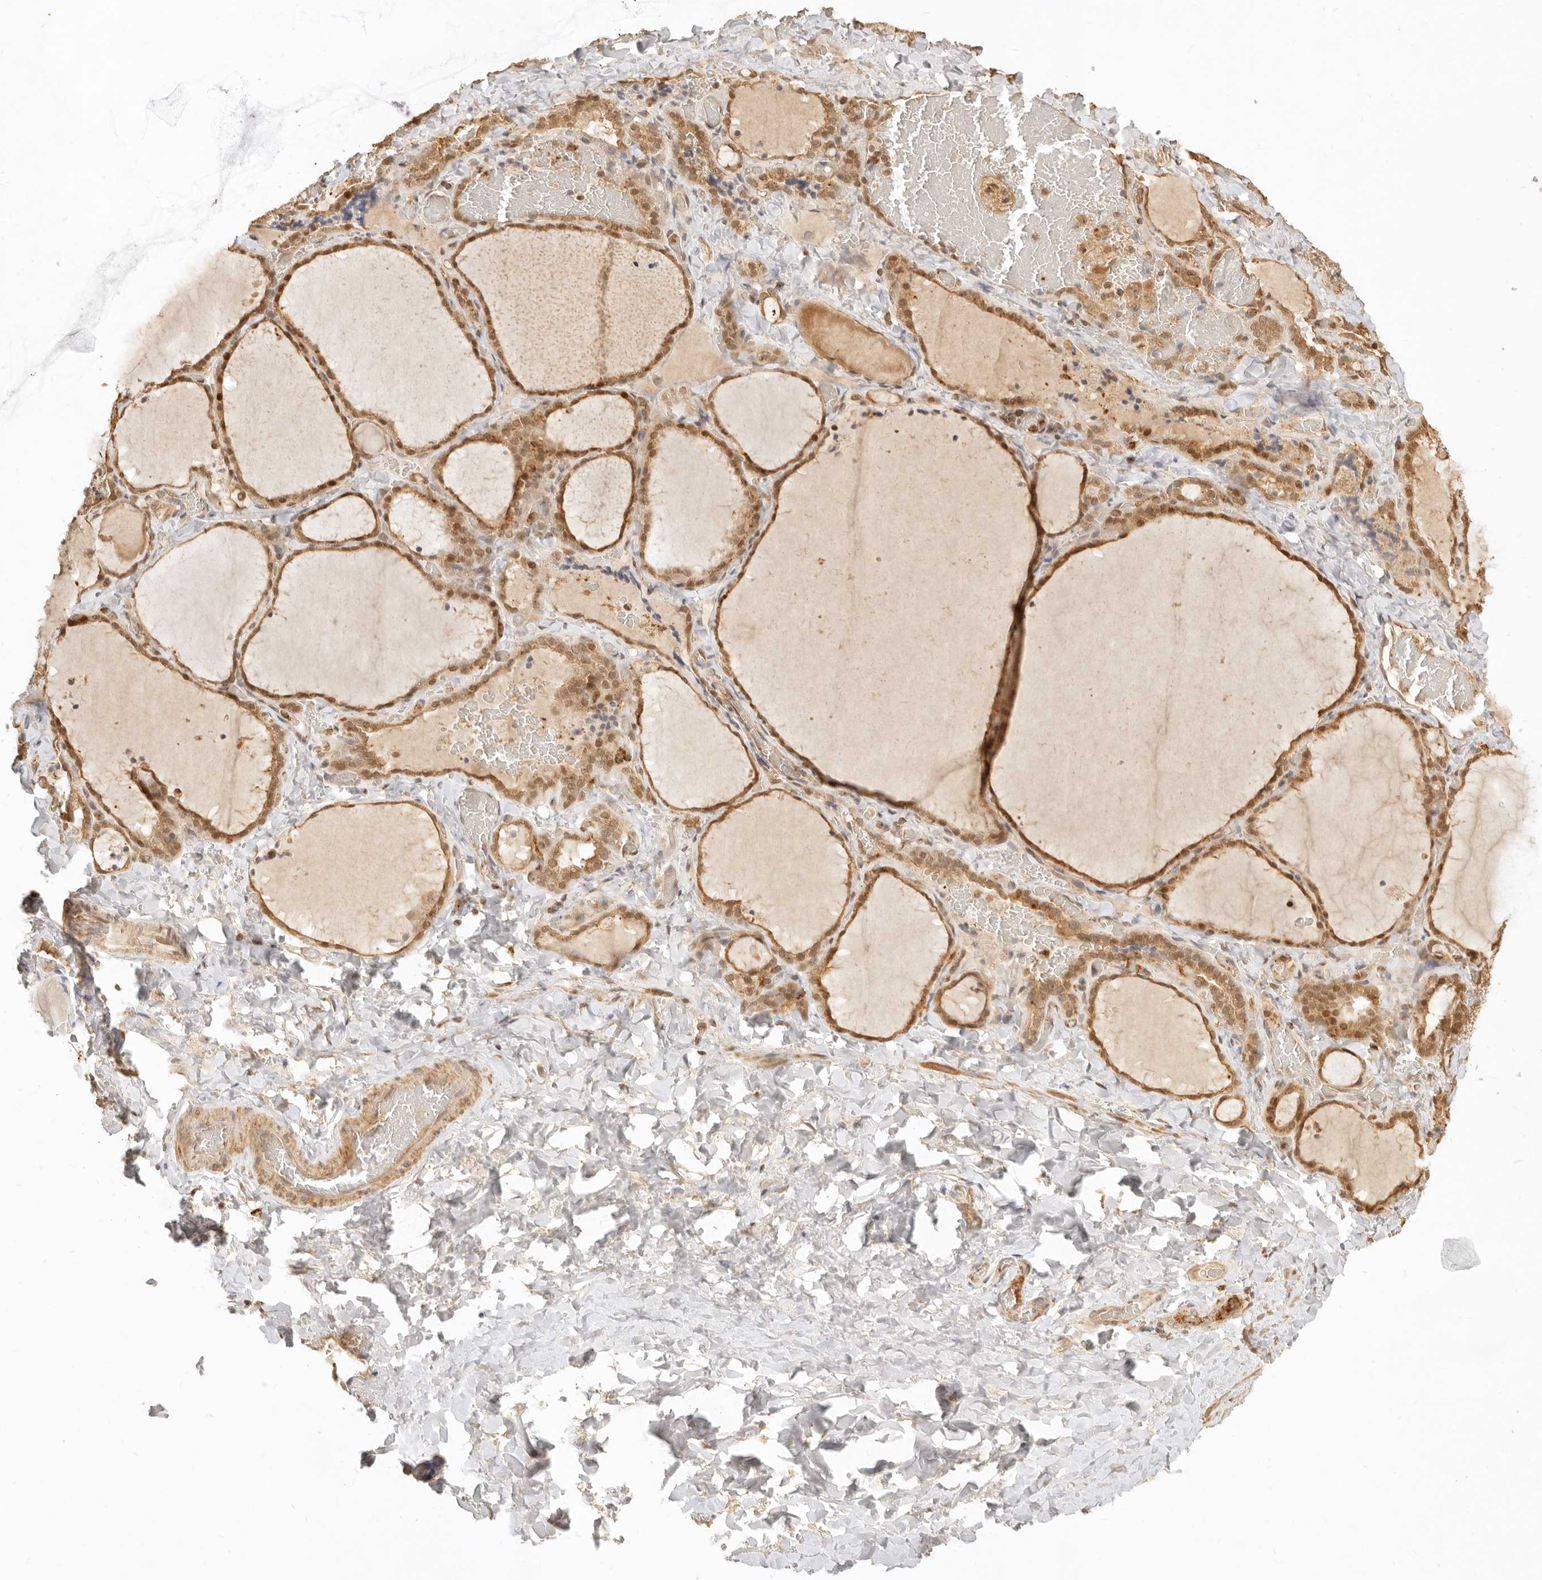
{"staining": {"intensity": "moderate", "quantity": ">75%", "location": "cytoplasmic/membranous,nuclear"}, "tissue": "thyroid gland", "cell_type": "Glandular cells", "image_type": "normal", "snomed": [{"axis": "morphology", "description": "Normal tissue, NOS"}, {"axis": "topography", "description": "Thyroid gland"}], "caption": "An image of human thyroid gland stained for a protein displays moderate cytoplasmic/membranous,nuclear brown staining in glandular cells. The staining was performed using DAB (3,3'-diaminobenzidine) to visualize the protein expression in brown, while the nuclei were stained in blue with hematoxylin (Magnification: 20x).", "gene": "KIF2B", "patient": {"sex": "female", "age": 22}}